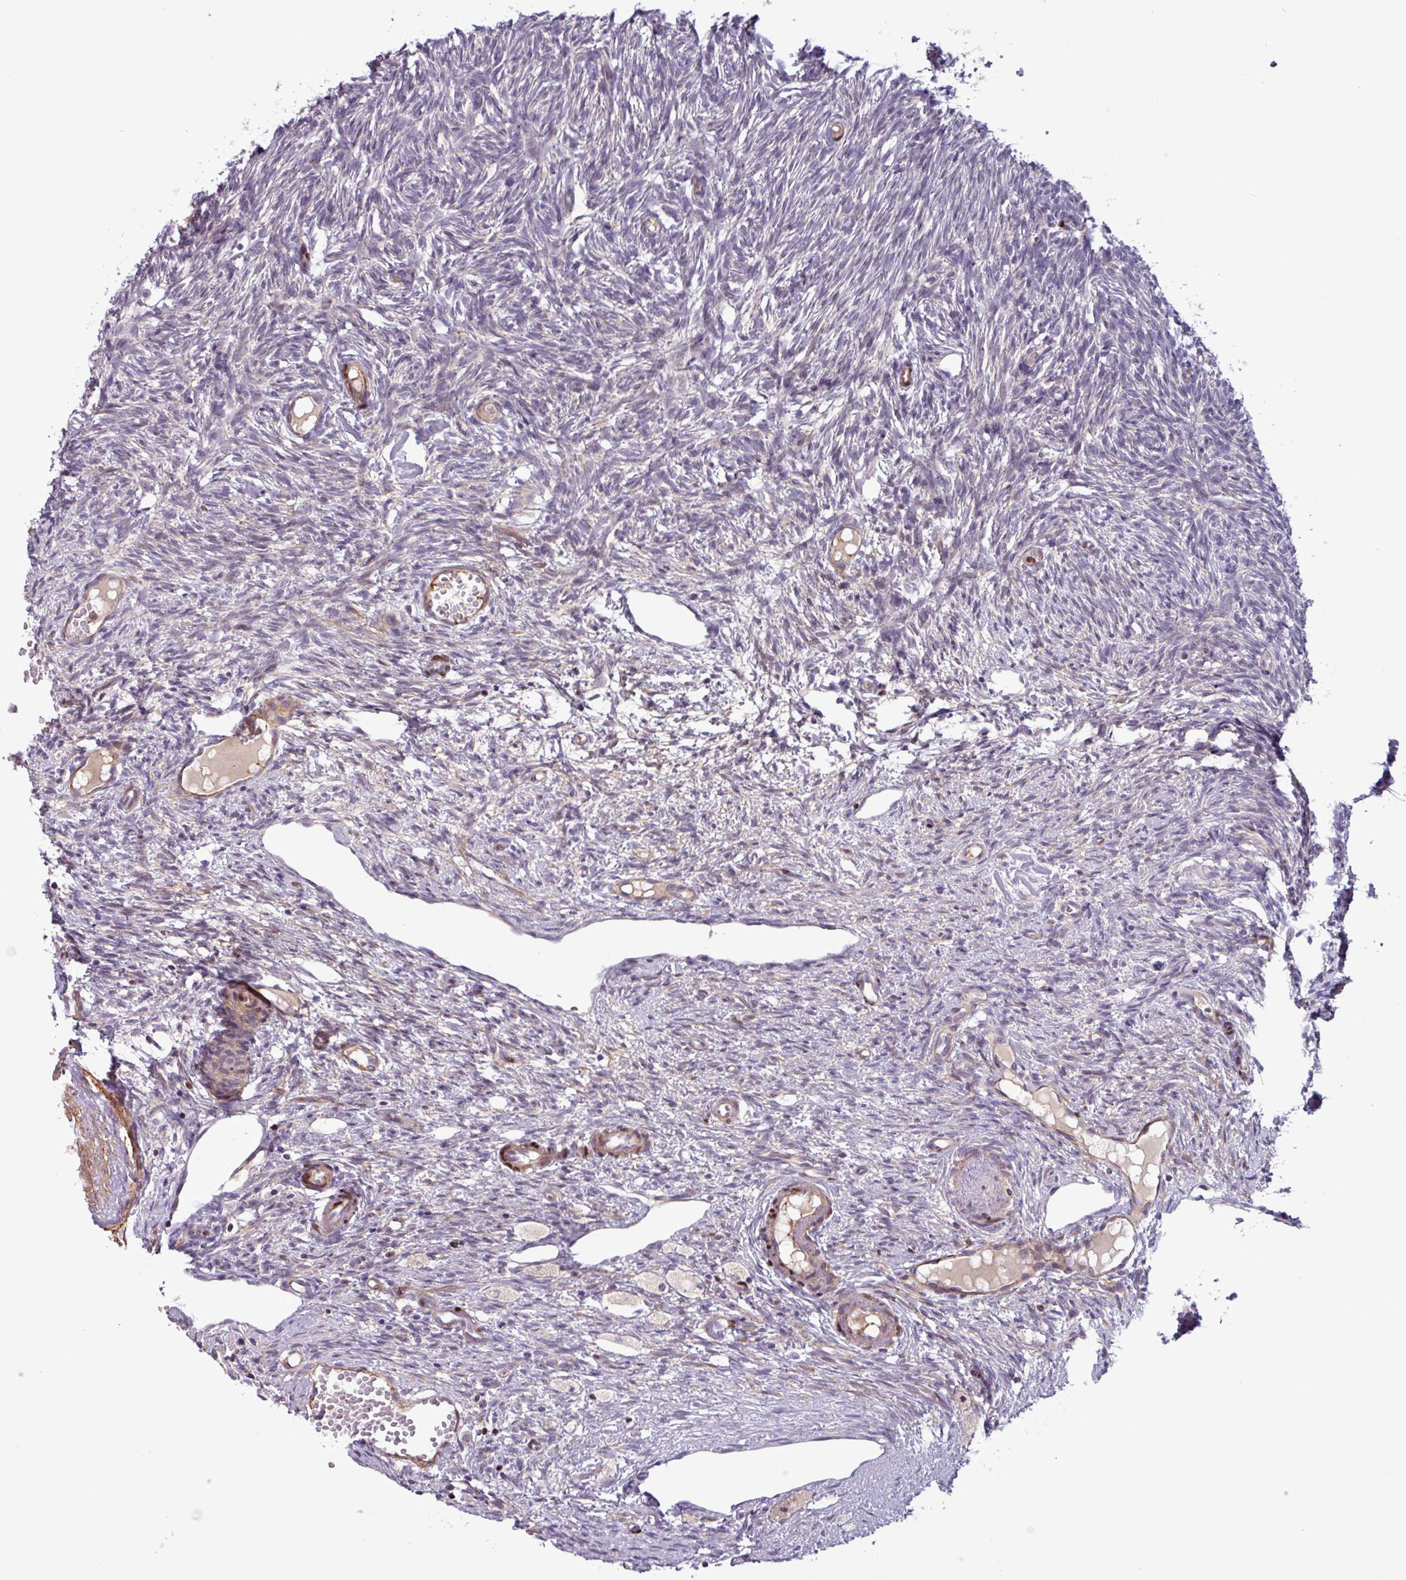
{"staining": {"intensity": "negative", "quantity": "none", "location": "none"}, "tissue": "ovary", "cell_type": "Ovarian stroma cells", "image_type": "normal", "snomed": [{"axis": "morphology", "description": "Normal tissue, NOS"}, {"axis": "topography", "description": "Ovary"}], "caption": "The IHC micrograph has no significant expression in ovarian stroma cells of ovary.", "gene": "PCED1A", "patient": {"sex": "female", "age": 51}}